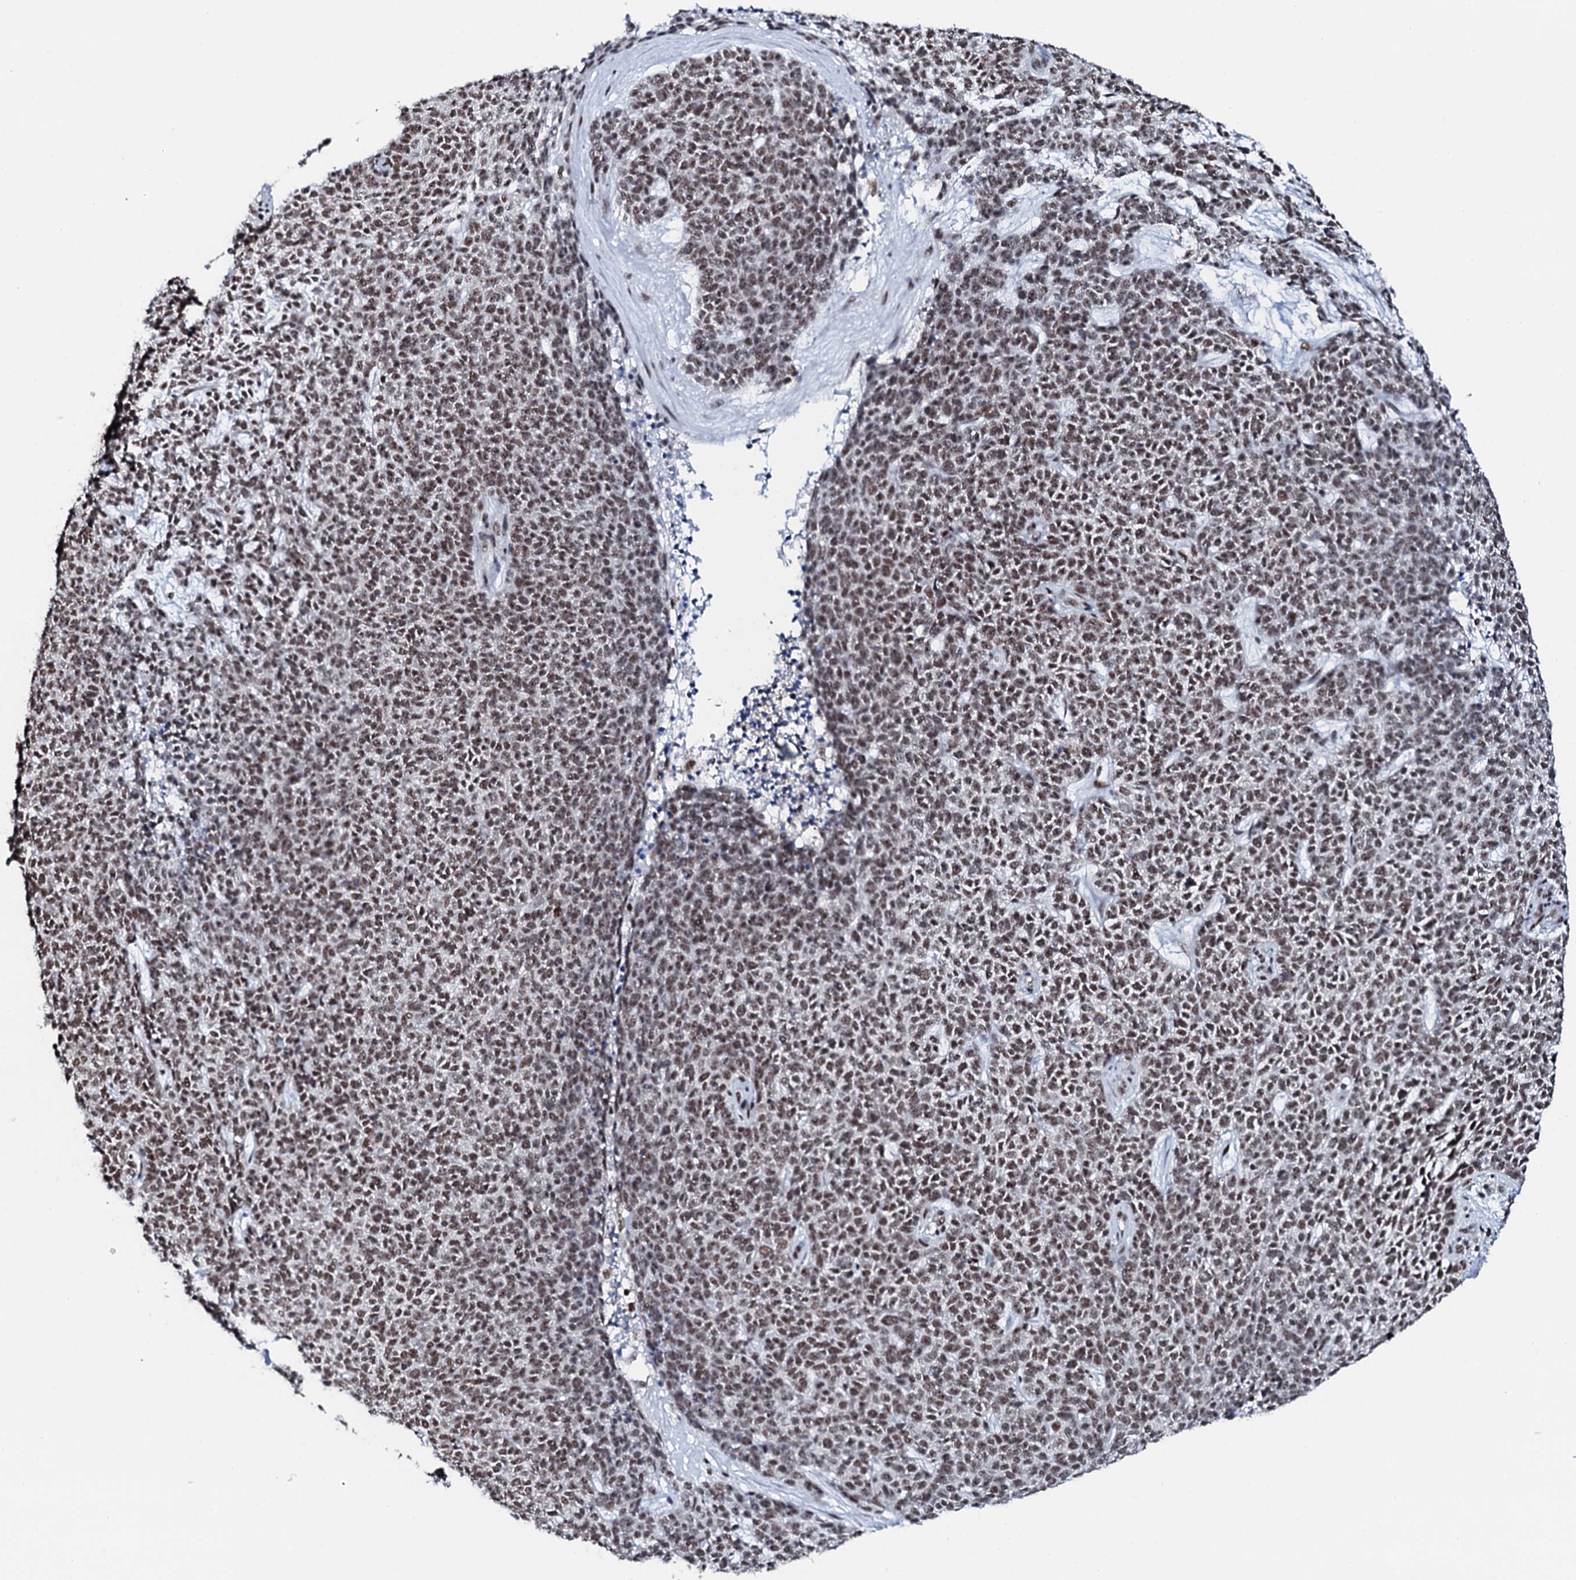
{"staining": {"intensity": "strong", "quantity": ">75%", "location": "nuclear"}, "tissue": "skin cancer", "cell_type": "Tumor cells", "image_type": "cancer", "snomed": [{"axis": "morphology", "description": "Basal cell carcinoma"}, {"axis": "topography", "description": "Skin"}], "caption": "Tumor cells show high levels of strong nuclear expression in about >75% of cells in human skin cancer (basal cell carcinoma).", "gene": "NKAPD1", "patient": {"sex": "female", "age": 84}}